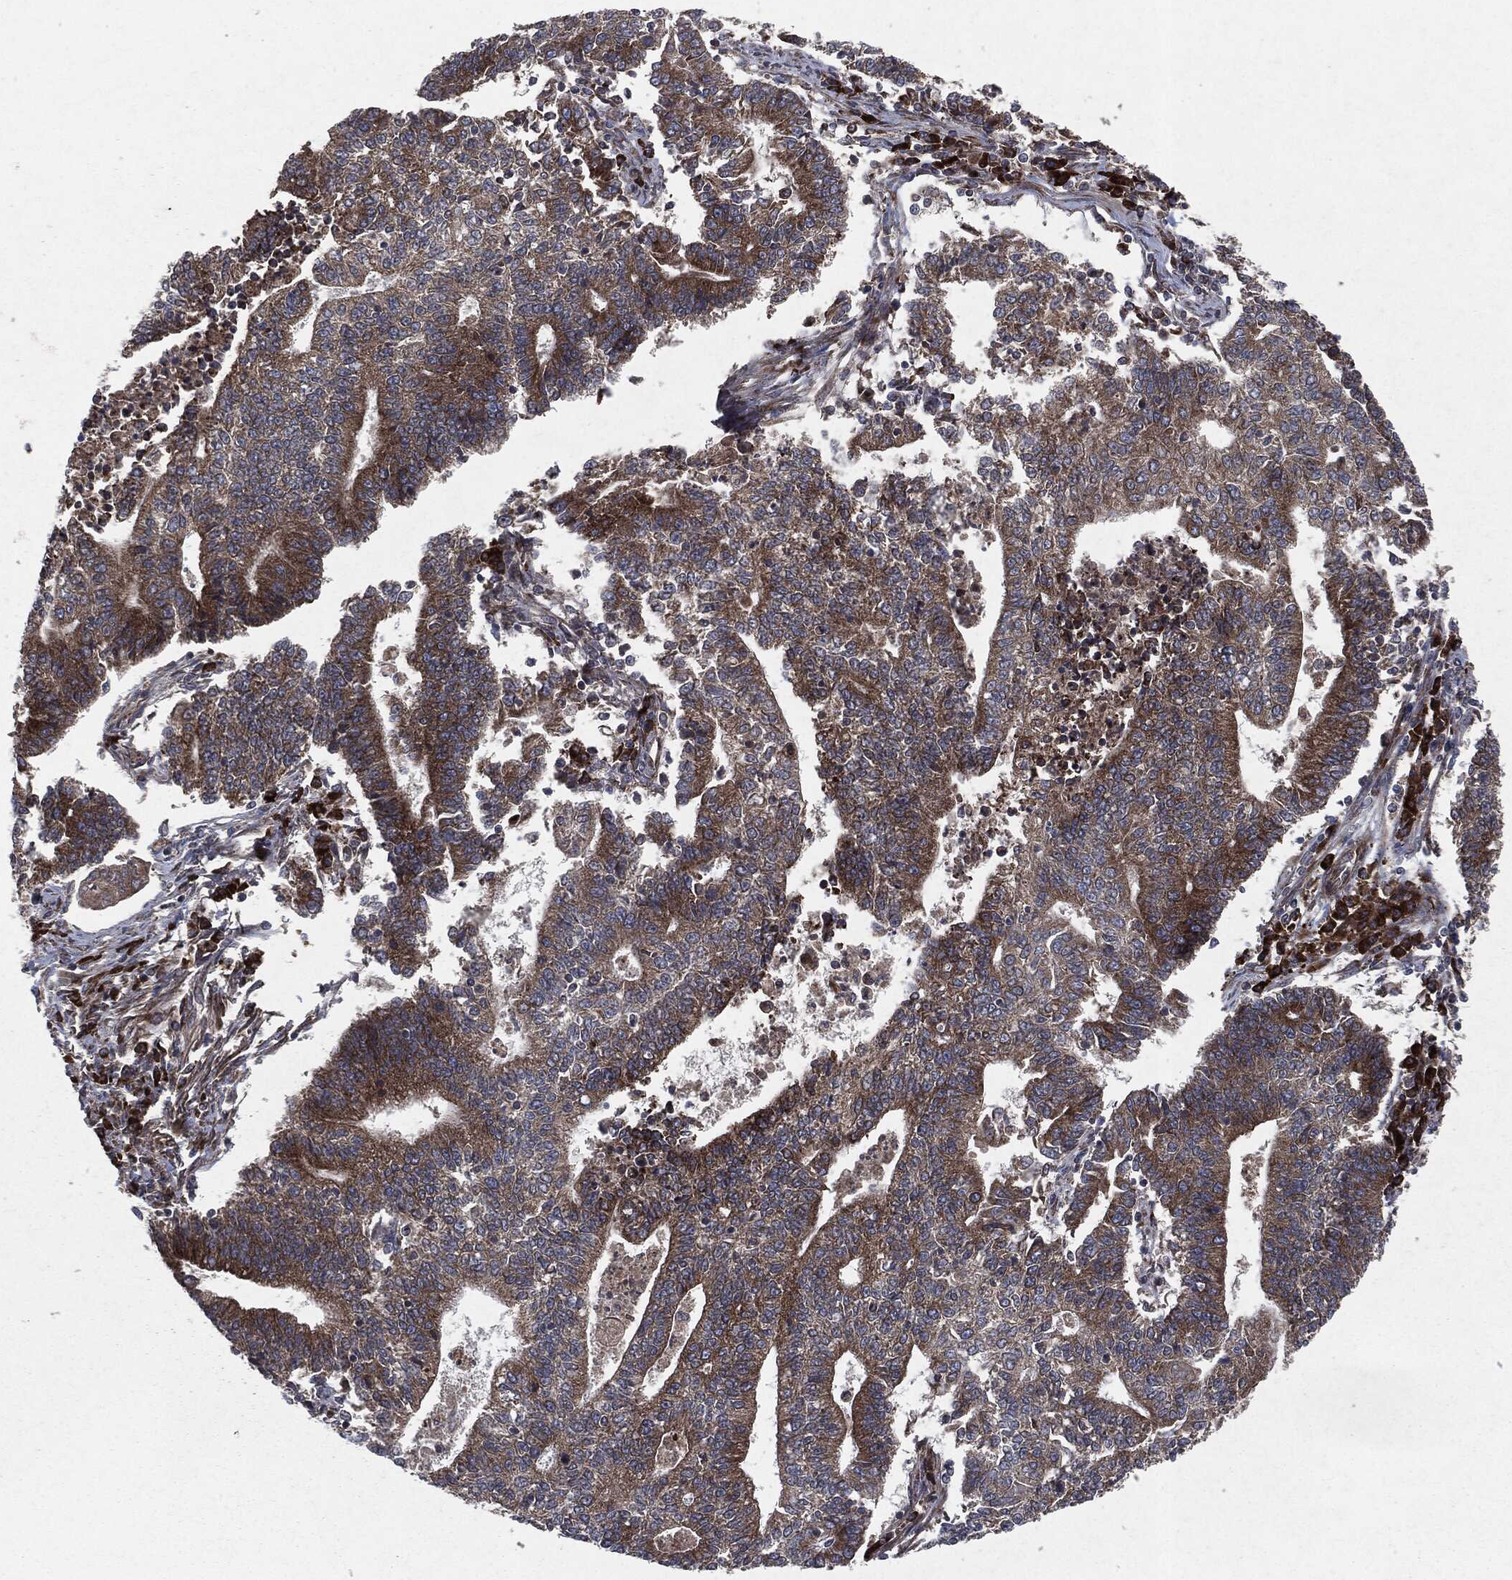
{"staining": {"intensity": "strong", "quantity": "25%-75%", "location": "cytoplasmic/membranous"}, "tissue": "endometrial cancer", "cell_type": "Tumor cells", "image_type": "cancer", "snomed": [{"axis": "morphology", "description": "Adenocarcinoma, NOS"}, {"axis": "topography", "description": "Uterus"}, {"axis": "topography", "description": "Endometrium"}], "caption": "Endometrial cancer stained with immunohistochemistry demonstrates strong cytoplasmic/membranous expression in approximately 25%-75% of tumor cells.", "gene": "RAF1", "patient": {"sex": "female", "age": 54}}